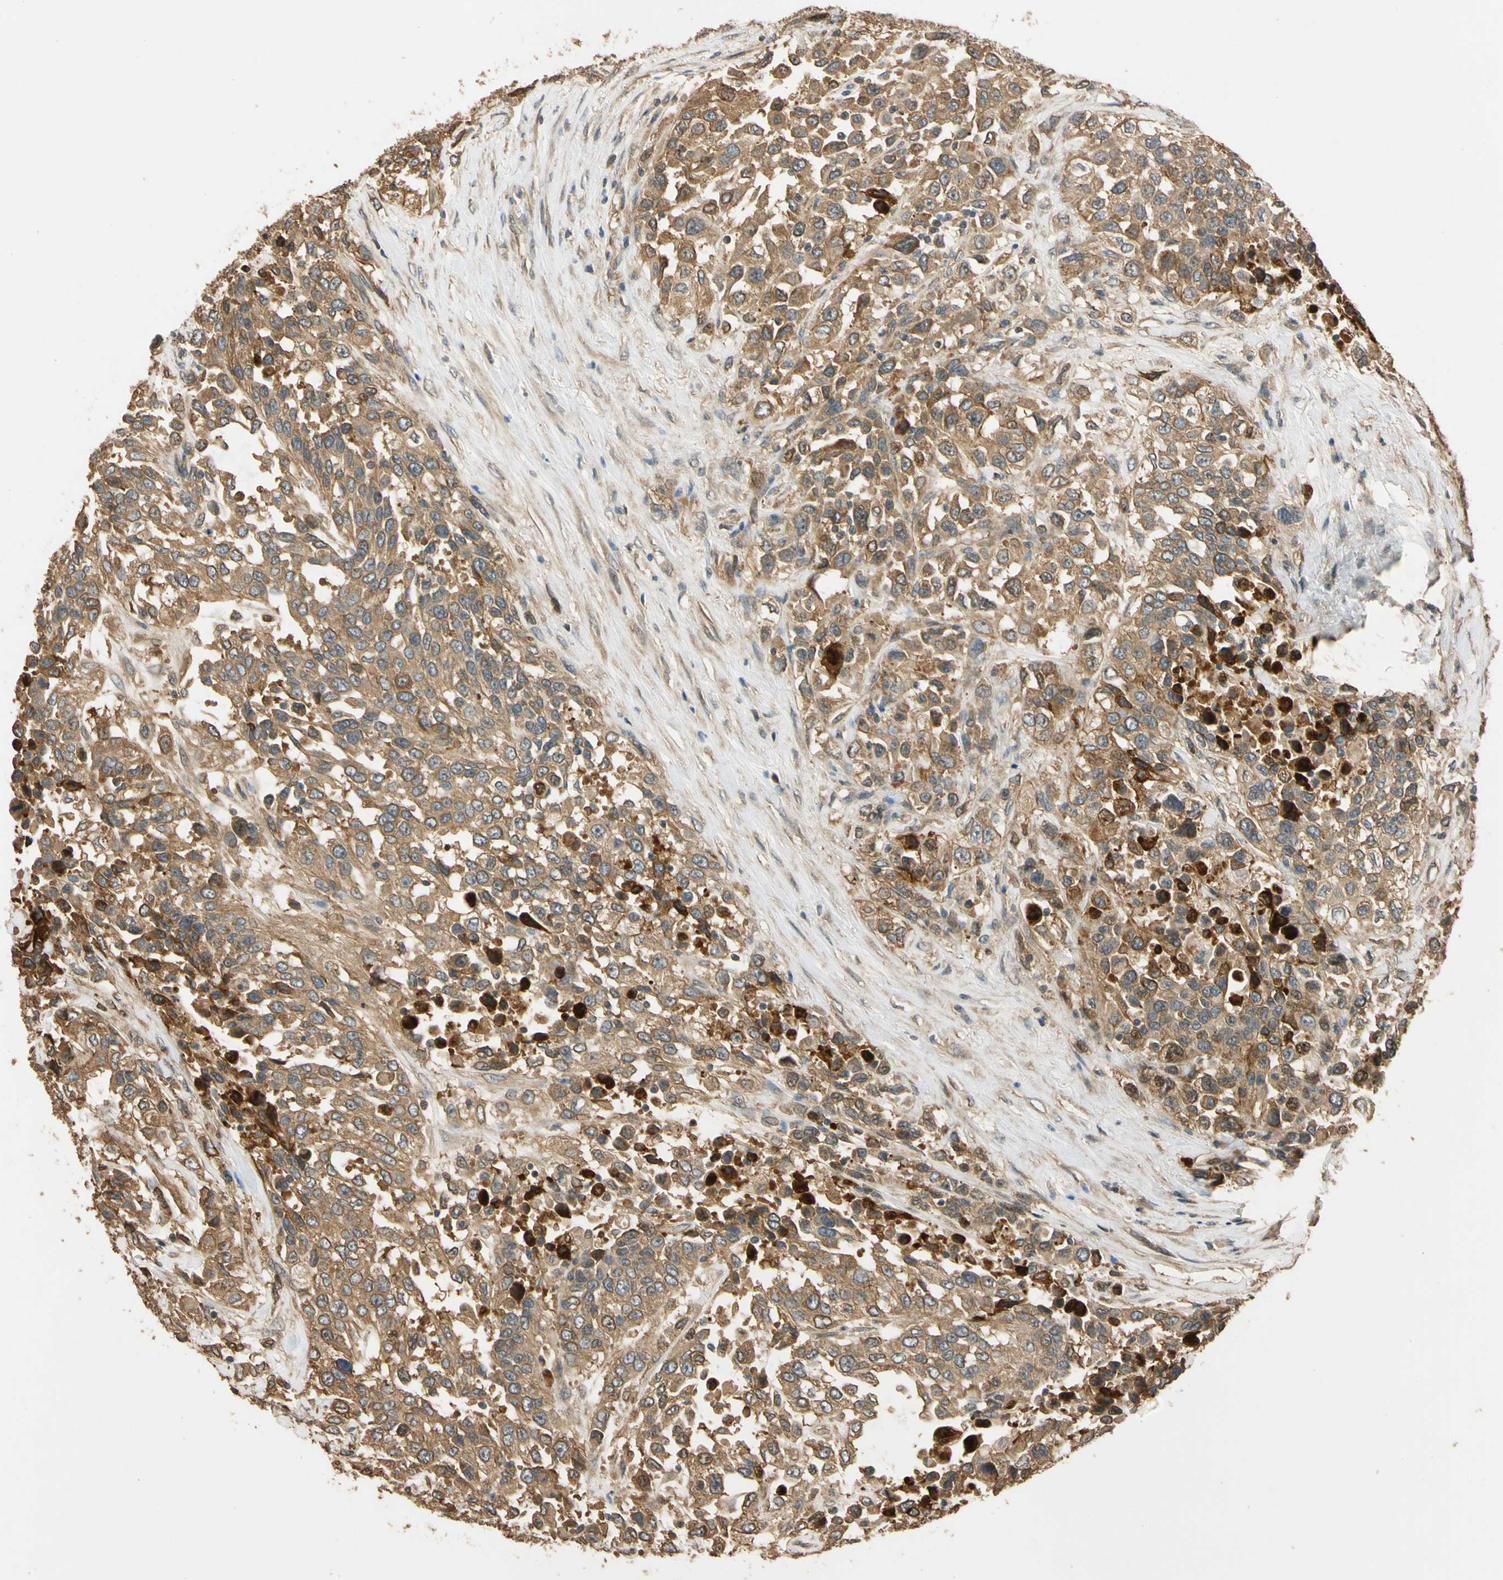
{"staining": {"intensity": "strong", "quantity": ">75%", "location": "cytoplasmic/membranous,nuclear"}, "tissue": "urothelial cancer", "cell_type": "Tumor cells", "image_type": "cancer", "snomed": [{"axis": "morphology", "description": "Urothelial carcinoma, High grade"}, {"axis": "topography", "description": "Urinary bladder"}], "caption": "Protein expression analysis of human urothelial carcinoma (high-grade) reveals strong cytoplasmic/membranous and nuclear staining in about >75% of tumor cells.", "gene": "MGRN1", "patient": {"sex": "female", "age": 80}}